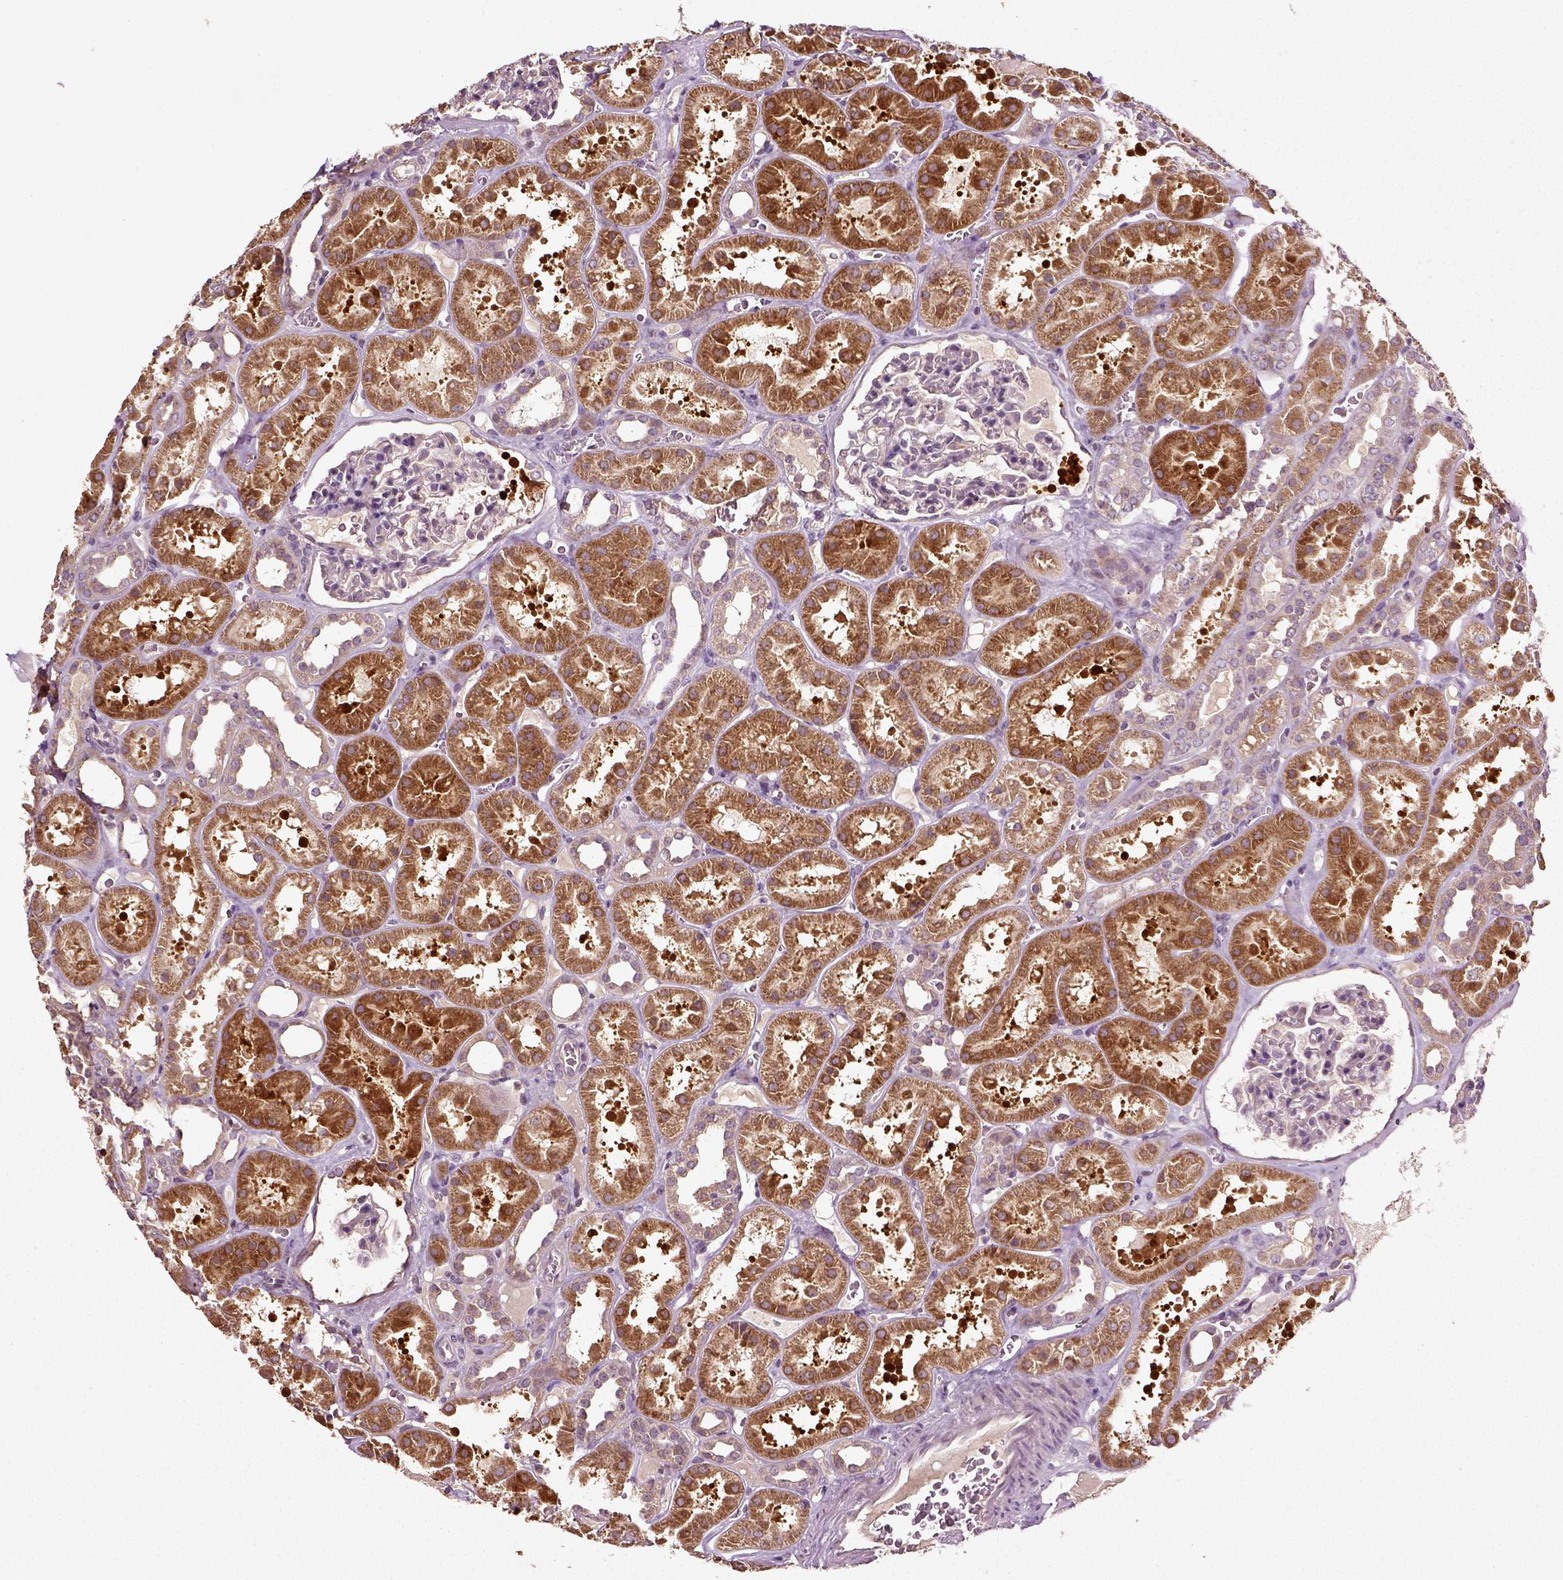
{"staining": {"intensity": "negative", "quantity": "none", "location": "none"}, "tissue": "kidney", "cell_type": "Cells in glomeruli", "image_type": "normal", "snomed": [{"axis": "morphology", "description": "Normal tissue, NOS"}, {"axis": "topography", "description": "Kidney"}], "caption": "High power microscopy image of an IHC image of normal kidney, revealing no significant expression in cells in glomeruli.", "gene": "ERV3", "patient": {"sex": "female", "age": 41}}